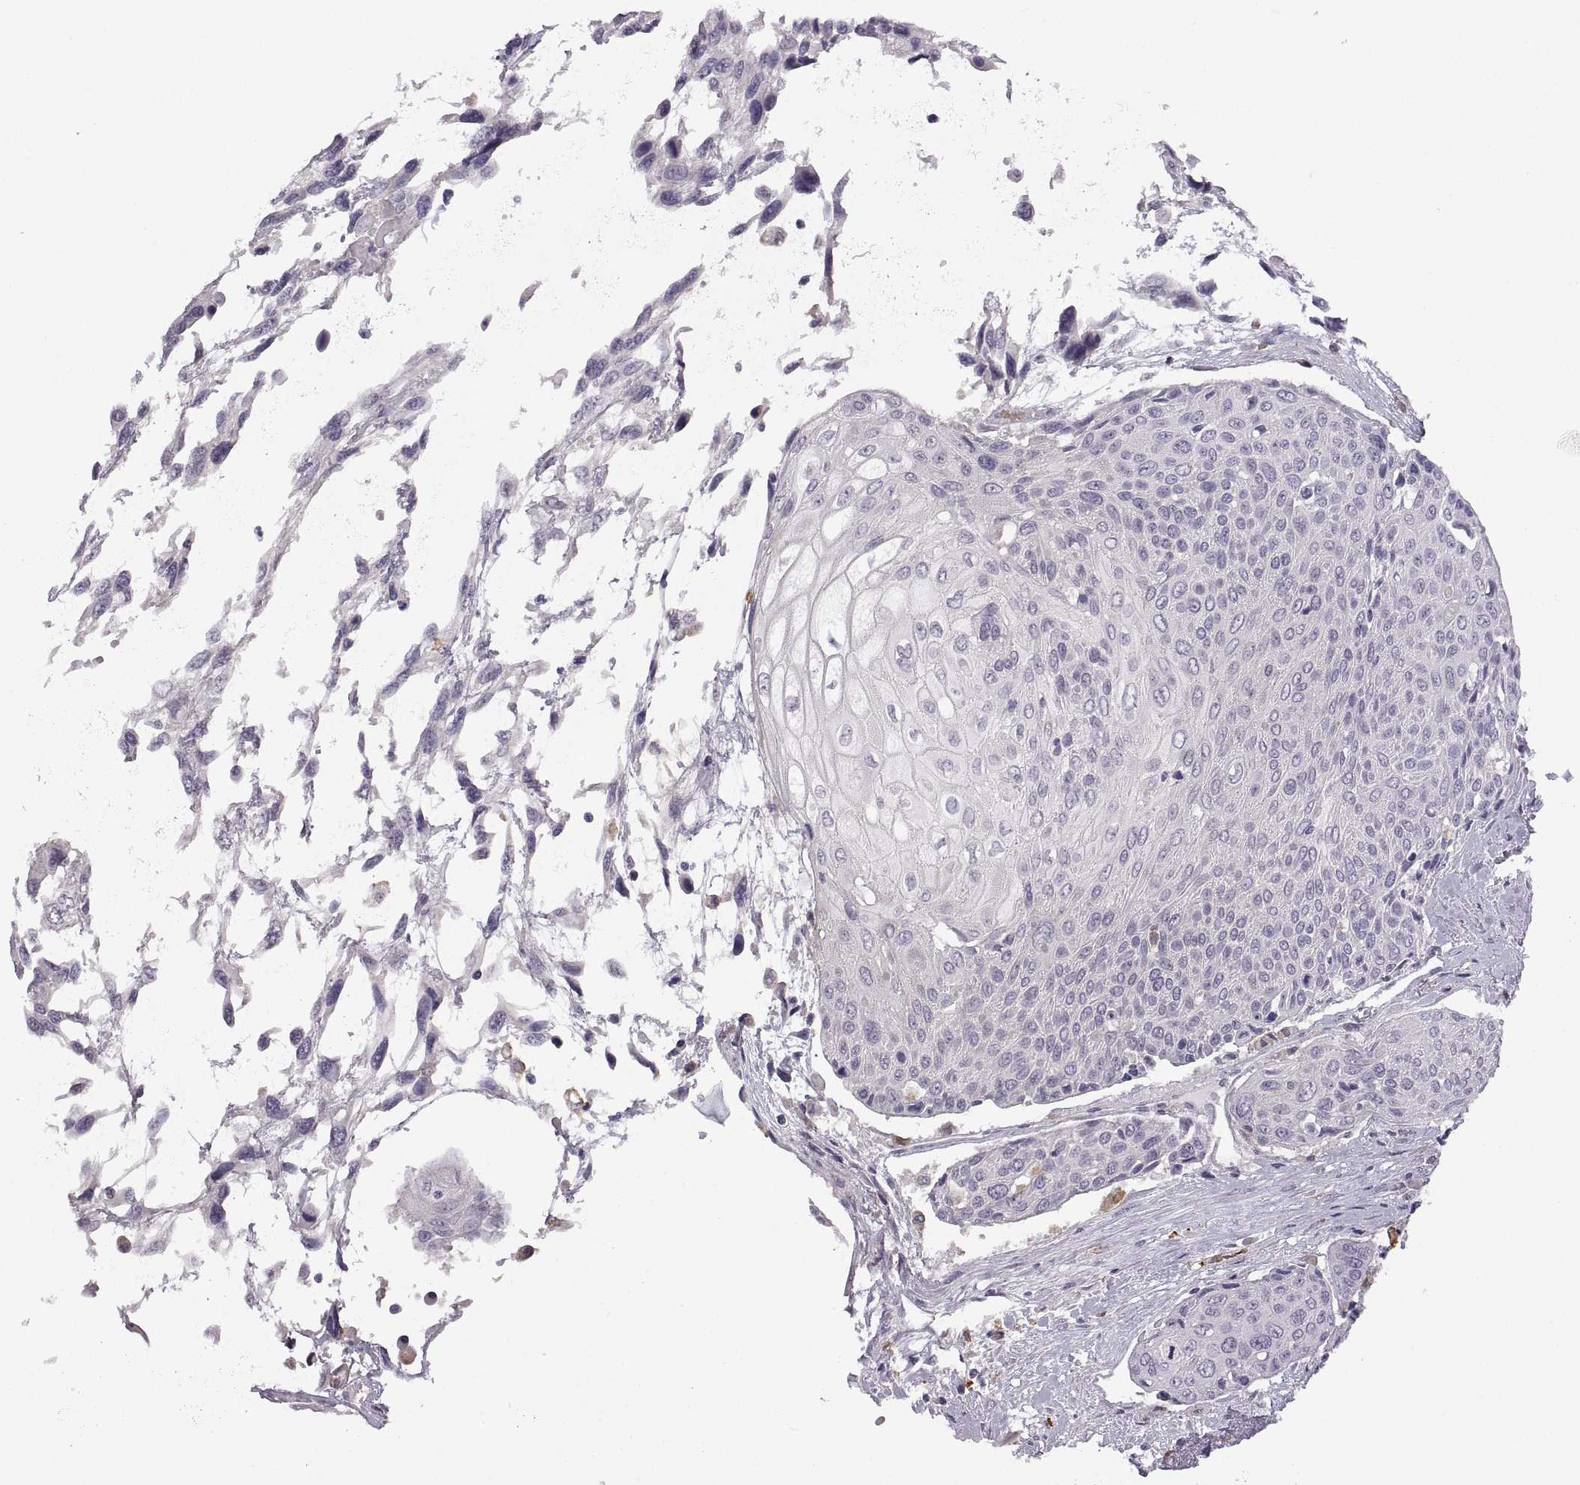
{"staining": {"intensity": "negative", "quantity": "none", "location": "none"}, "tissue": "urothelial cancer", "cell_type": "Tumor cells", "image_type": "cancer", "snomed": [{"axis": "morphology", "description": "Urothelial carcinoma, High grade"}, {"axis": "topography", "description": "Urinary bladder"}], "caption": "DAB (3,3'-diaminobenzidine) immunohistochemical staining of human high-grade urothelial carcinoma demonstrates no significant positivity in tumor cells.", "gene": "MEIOC", "patient": {"sex": "female", "age": 70}}